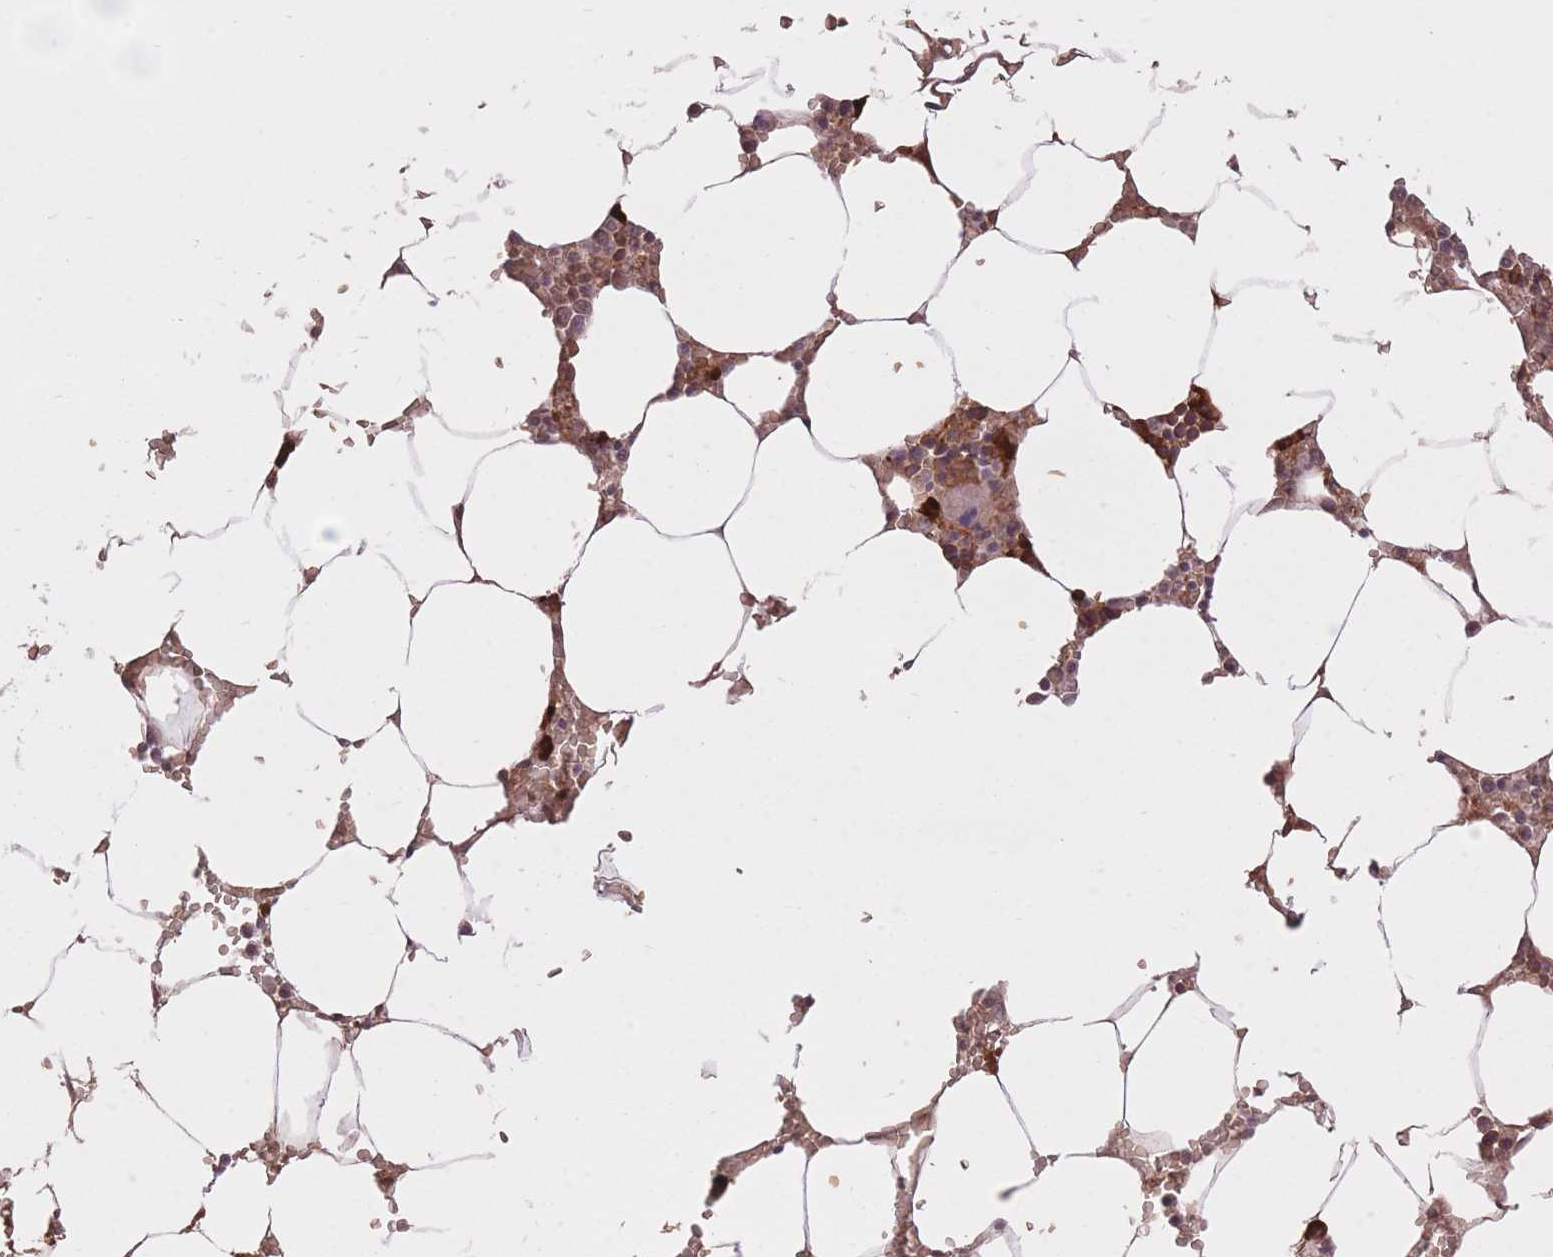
{"staining": {"intensity": "strong", "quantity": "<25%", "location": "cytoplasmic/membranous"}, "tissue": "bone marrow", "cell_type": "Hematopoietic cells", "image_type": "normal", "snomed": [{"axis": "morphology", "description": "Normal tissue, NOS"}, {"axis": "topography", "description": "Bone marrow"}], "caption": "Approximately <25% of hematopoietic cells in normal bone marrow show strong cytoplasmic/membranous protein positivity as visualized by brown immunohistochemical staining.", "gene": "POLR3F", "patient": {"sex": "male", "age": 70}}